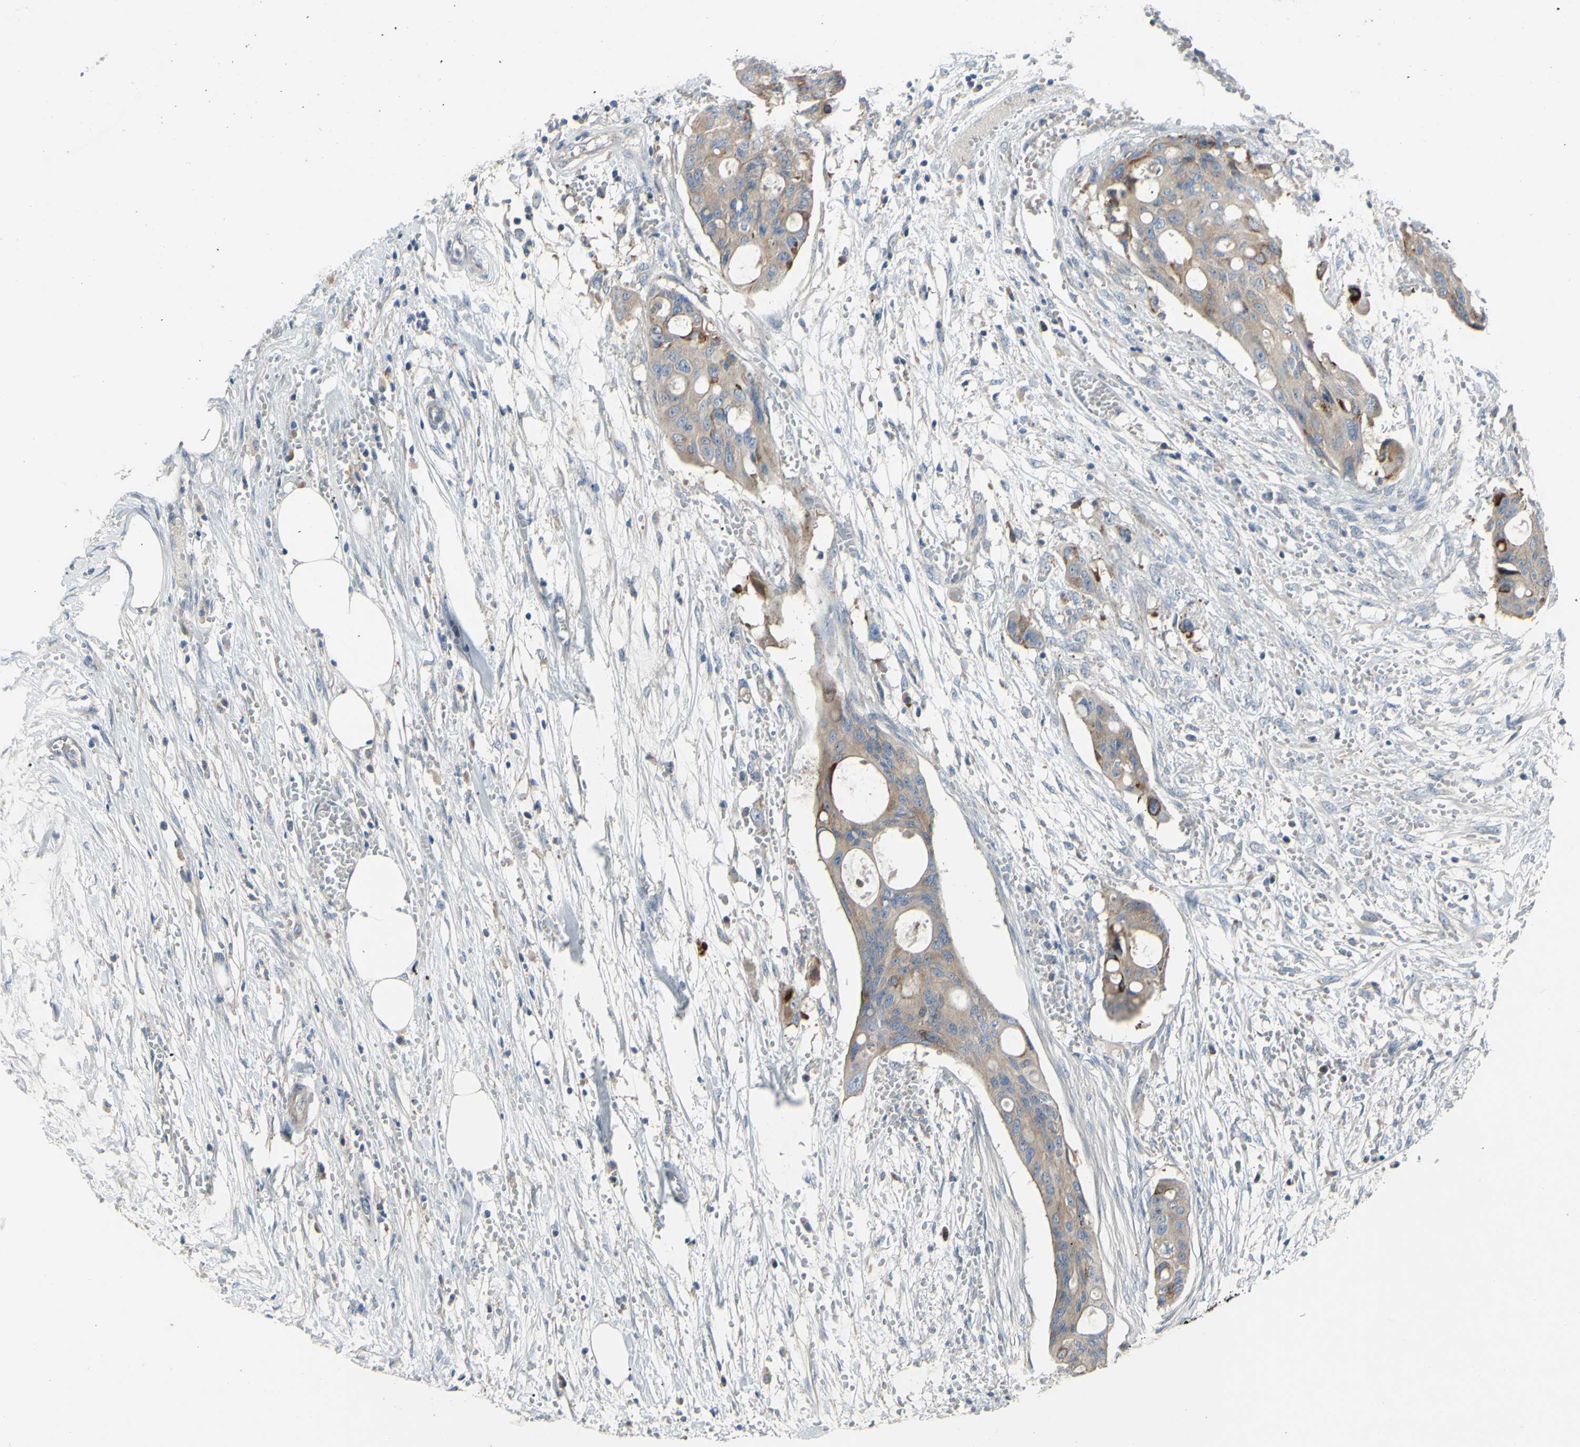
{"staining": {"intensity": "weak", "quantity": "25%-75%", "location": "cytoplasmic/membranous"}, "tissue": "colorectal cancer", "cell_type": "Tumor cells", "image_type": "cancer", "snomed": [{"axis": "morphology", "description": "Adenocarcinoma, NOS"}, {"axis": "topography", "description": "Colon"}], "caption": "Colorectal cancer stained with DAB (3,3'-diaminobenzidine) immunohistochemistry (IHC) reveals low levels of weak cytoplasmic/membranous positivity in about 25%-75% of tumor cells. (Stains: DAB (3,3'-diaminobenzidine) in brown, nuclei in blue, Microscopy: brightfield microscopy at high magnification).", "gene": "TMEM59L", "patient": {"sex": "female", "age": 57}}